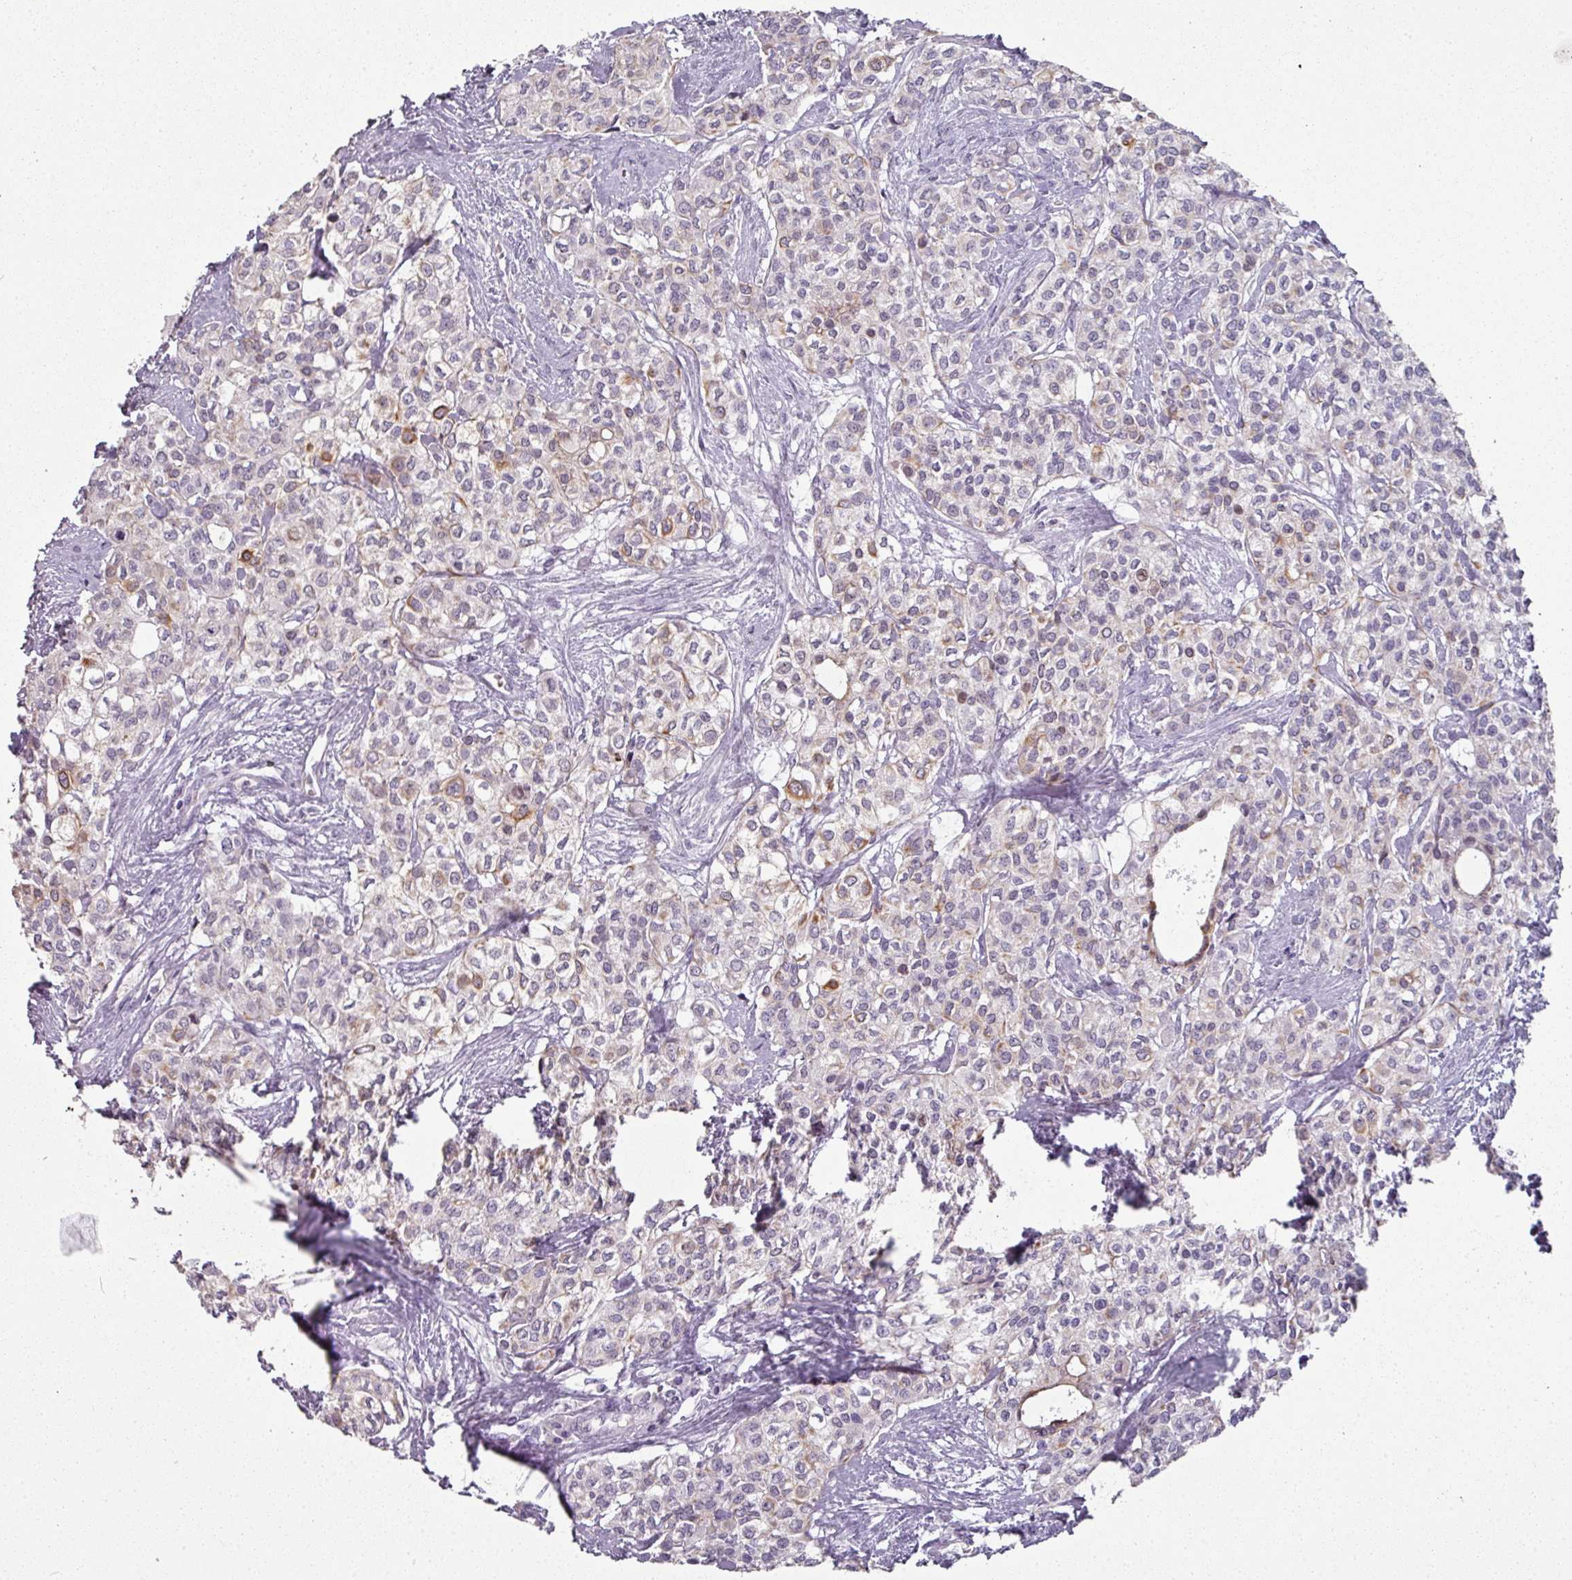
{"staining": {"intensity": "moderate", "quantity": "25%-75%", "location": "cytoplasmic/membranous"}, "tissue": "head and neck cancer", "cell_type": "Tumor cells", "image_type": "cancer", "snomed": [{"axis": "morphology", "description": "Adenocarcinoma, NOS"}, {"axis": "topography", "description": "Head-Neck"}], "caption": "Moderate cytoplasmic/membranous protein positivity is identified in approximately 25%-75% of tumor cells in head and neck adenocarcinoma.", "gene": "GTF2H3", "patient": {"sex": "male", "age": 81}}